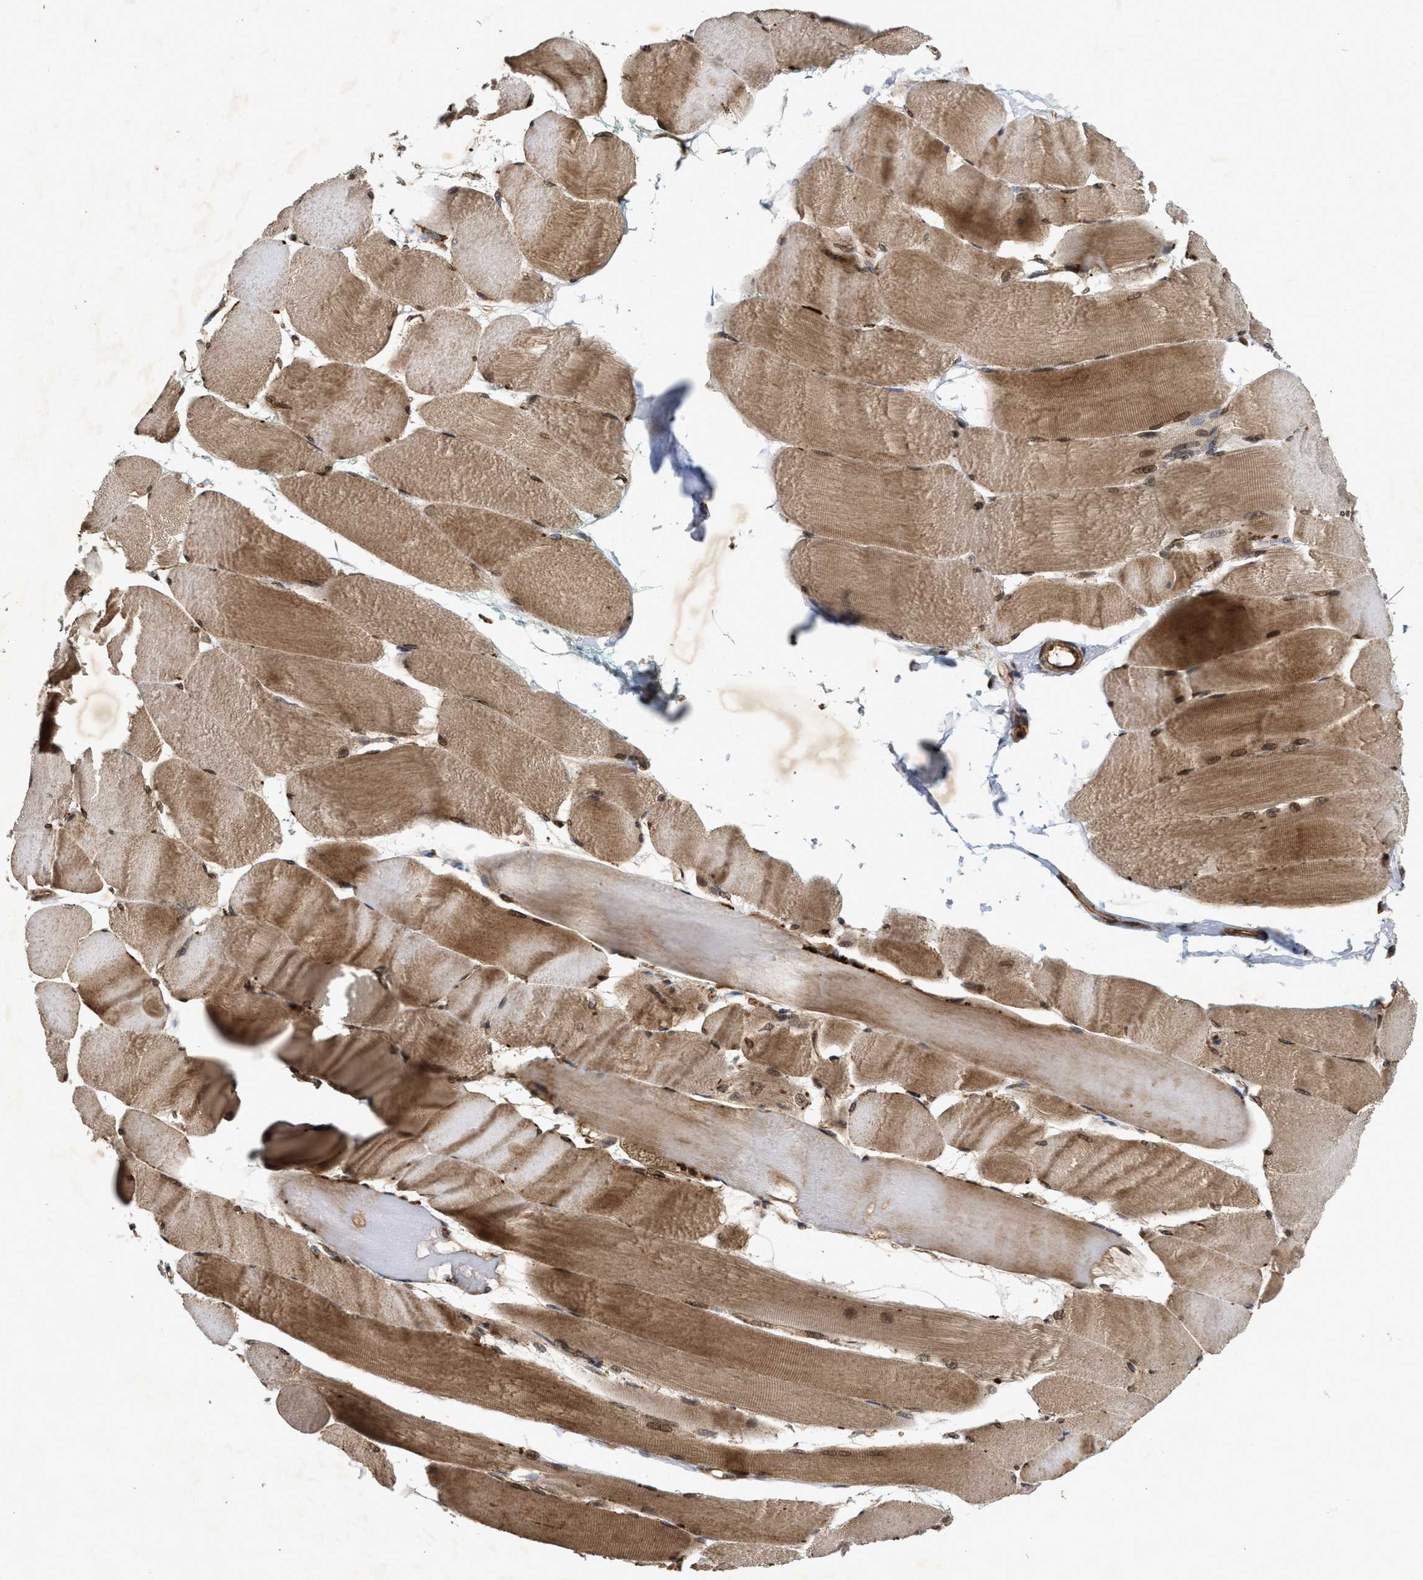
{"staining": {"intensity": "moderate", "quantity": ">75%", "location": "cytoplasmic/membranous"}, "tissue": "skeletal muscle", "cell_type": "Myocytes", "image_type": "normal", "snomed": [{"axis": "morphology", "description": "Normal tissue, NOS"}, {"axis": "morphology", "description": "Squamous cell carcinoma, NOS"}, {"axis": "topography", "description": "Skeletal muscle"}], "caption": "Immunohistochemical staining of benign human skeletal muscle displays moderate cytoplasmic/membranous protein staining in about >75% of myocytes.", "gene": "CFLAR", "patient": {"sex": "male", "age": 51}}